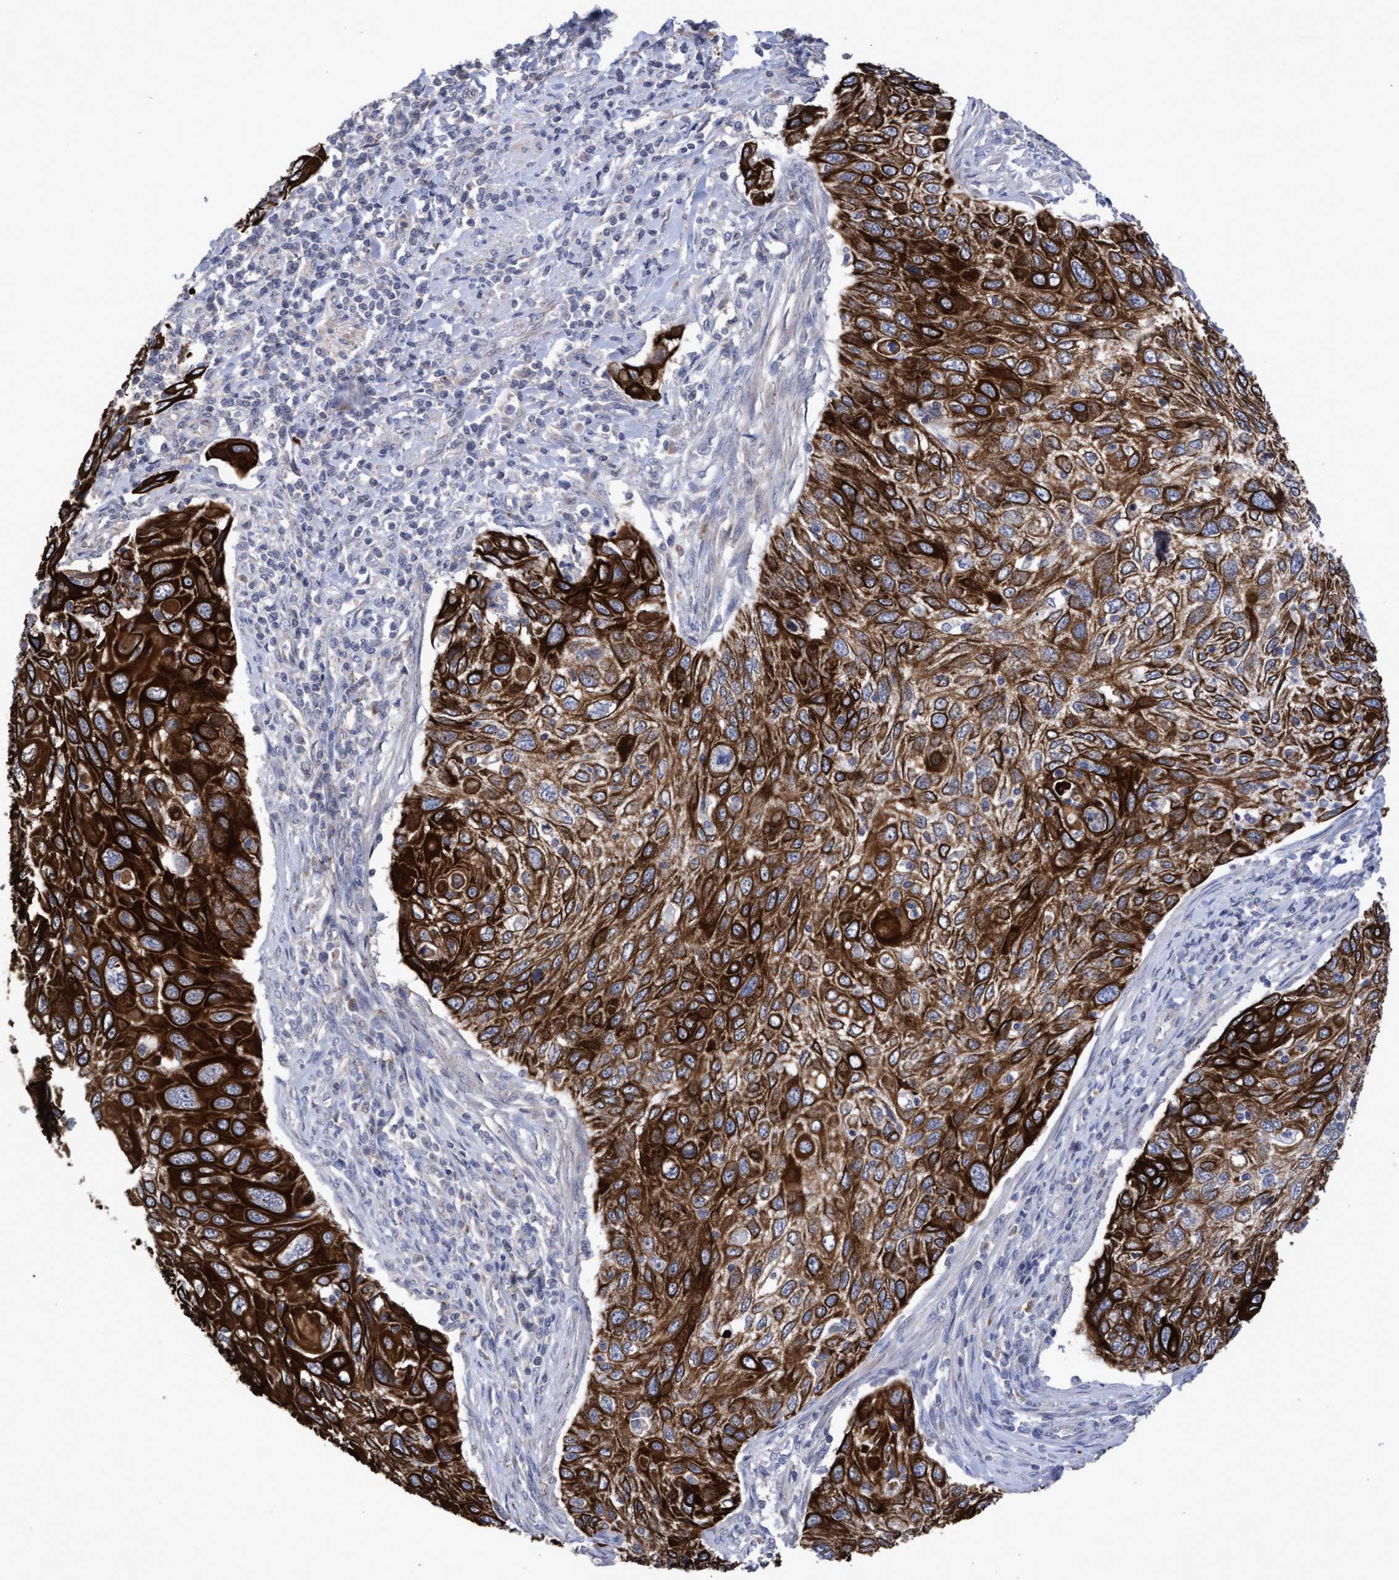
{"staining": {"intensity": "strong", "quantity": ">75%", "location": "cytoplasmic/membranous"}, "tissue": "cervical cancer", "cell_type": "Tumor cells", "image_type": "cancer", "snomed": [{"axis": "morphology", "description": "Squamous cell carcinoma, NOS"}, {"axis": "topography", "description": "Cervix"}], "caption": "Immunohistochemical staining of human cervical cancer (squamous cell carcinoma) displays high levels of strong cytoplasmic/membranous staining in approximately >75% of tumor cells. (DAB = brown stain, brightfield microscopy at high magnification).", "gene": "KRT24", "patient": {"sex": "female", "age": 70}}